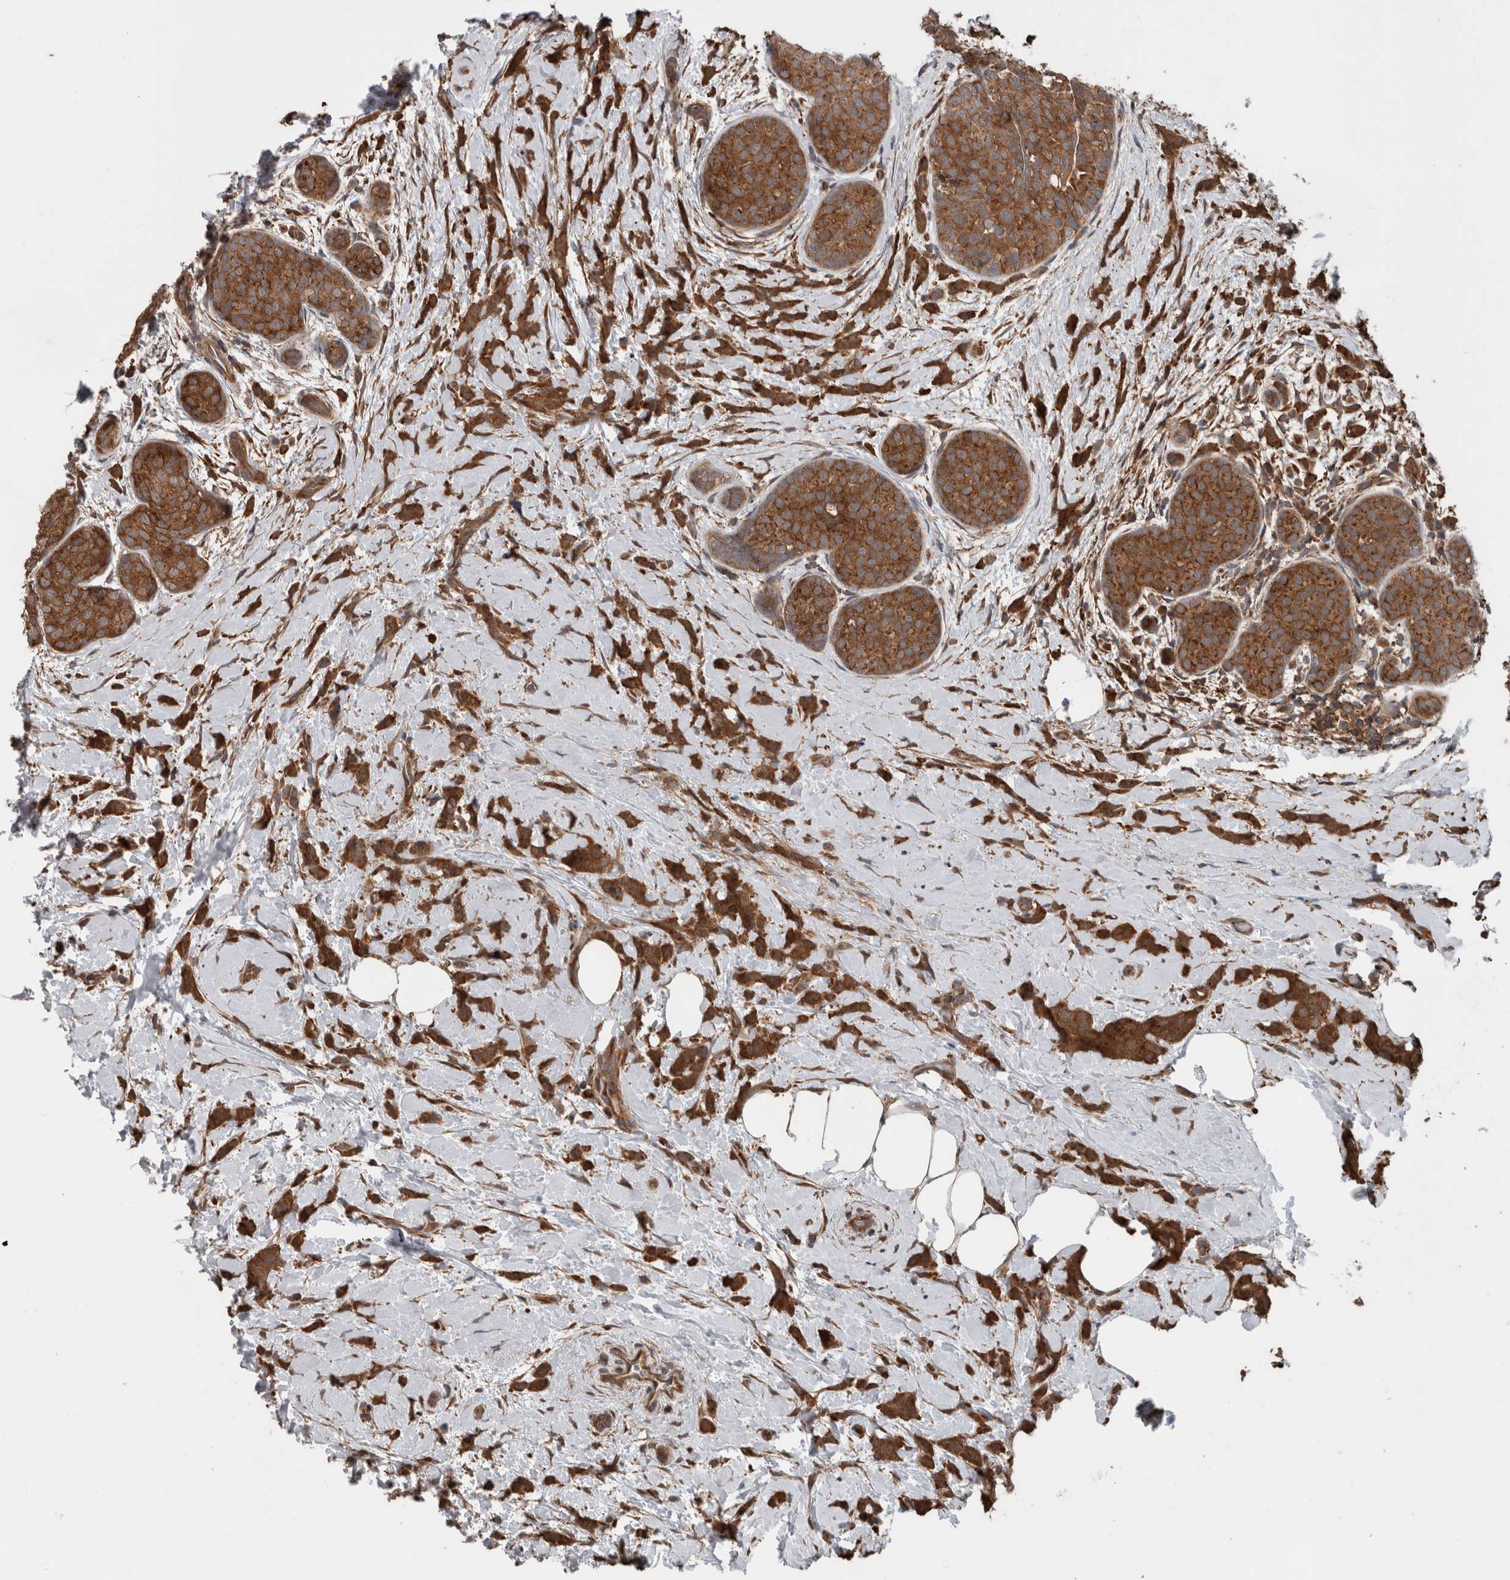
{"staining": {"intensity": "strong", "quantity": ">75%", "location": "cytoplasmic/membranous"}, "tissue": "breast cancer", "cell_type": "Tumor cells", "image_type": "cancer", "snomed": [{"axis": "morphology", "description": "Lobular carcinoma, in situ"}, {"axis": "morphology", "description": "Lobular carcinoma"}, {"axis": "topography", "description": "Breast"}], "caption": "Immunohistochemistry (IHC) of lobular carcinoma in situ (breast) reveals high levels of strong cytoplasmic/membranous expression in approximately >75% of tumor cells.", "gene": "RIOK3", "patient": {"sex": "female", "age": 41}}